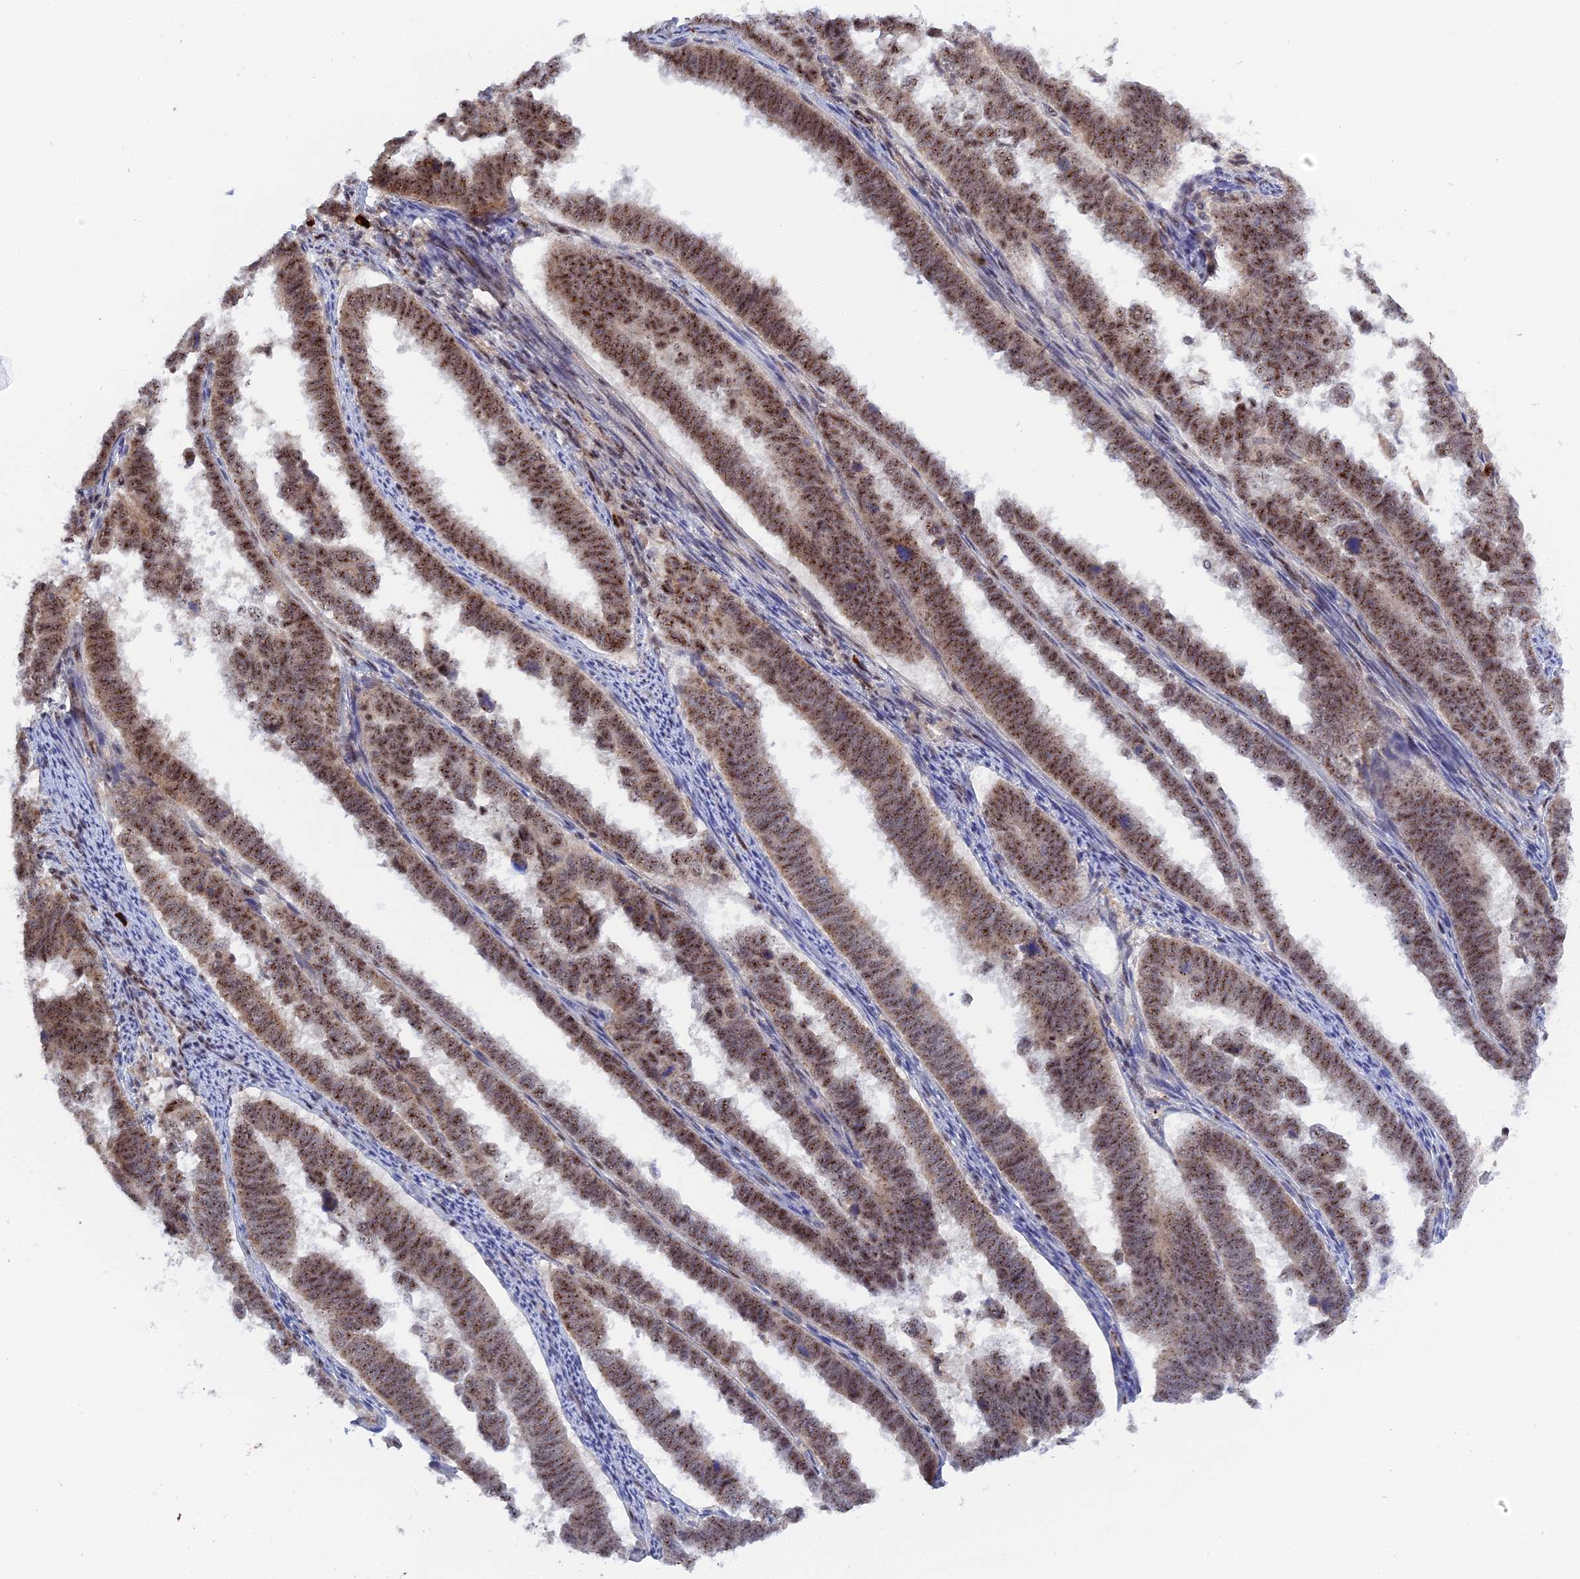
{"staining": {"intensity": "moderate", "quantity": ">75%", "location": "nuclear"}, "tissue": "endometrial cancer", "cell_type": "Tumor cells", "image_type": "cancer", "snomed": [{"axis": "morphology", "description": "Adenocarcinoma, NOS"}, {"axis": "topography", "description": "Endometrium"}], "caption": "Immunohistochemical staining of human adenocarcinoma (endometrial) demonstrates medium levels of moderate nuclear protein positivity in about >75% of tumor cells.", "gene": "TAB1", "patient": {"sex": "female", "age": 75}}